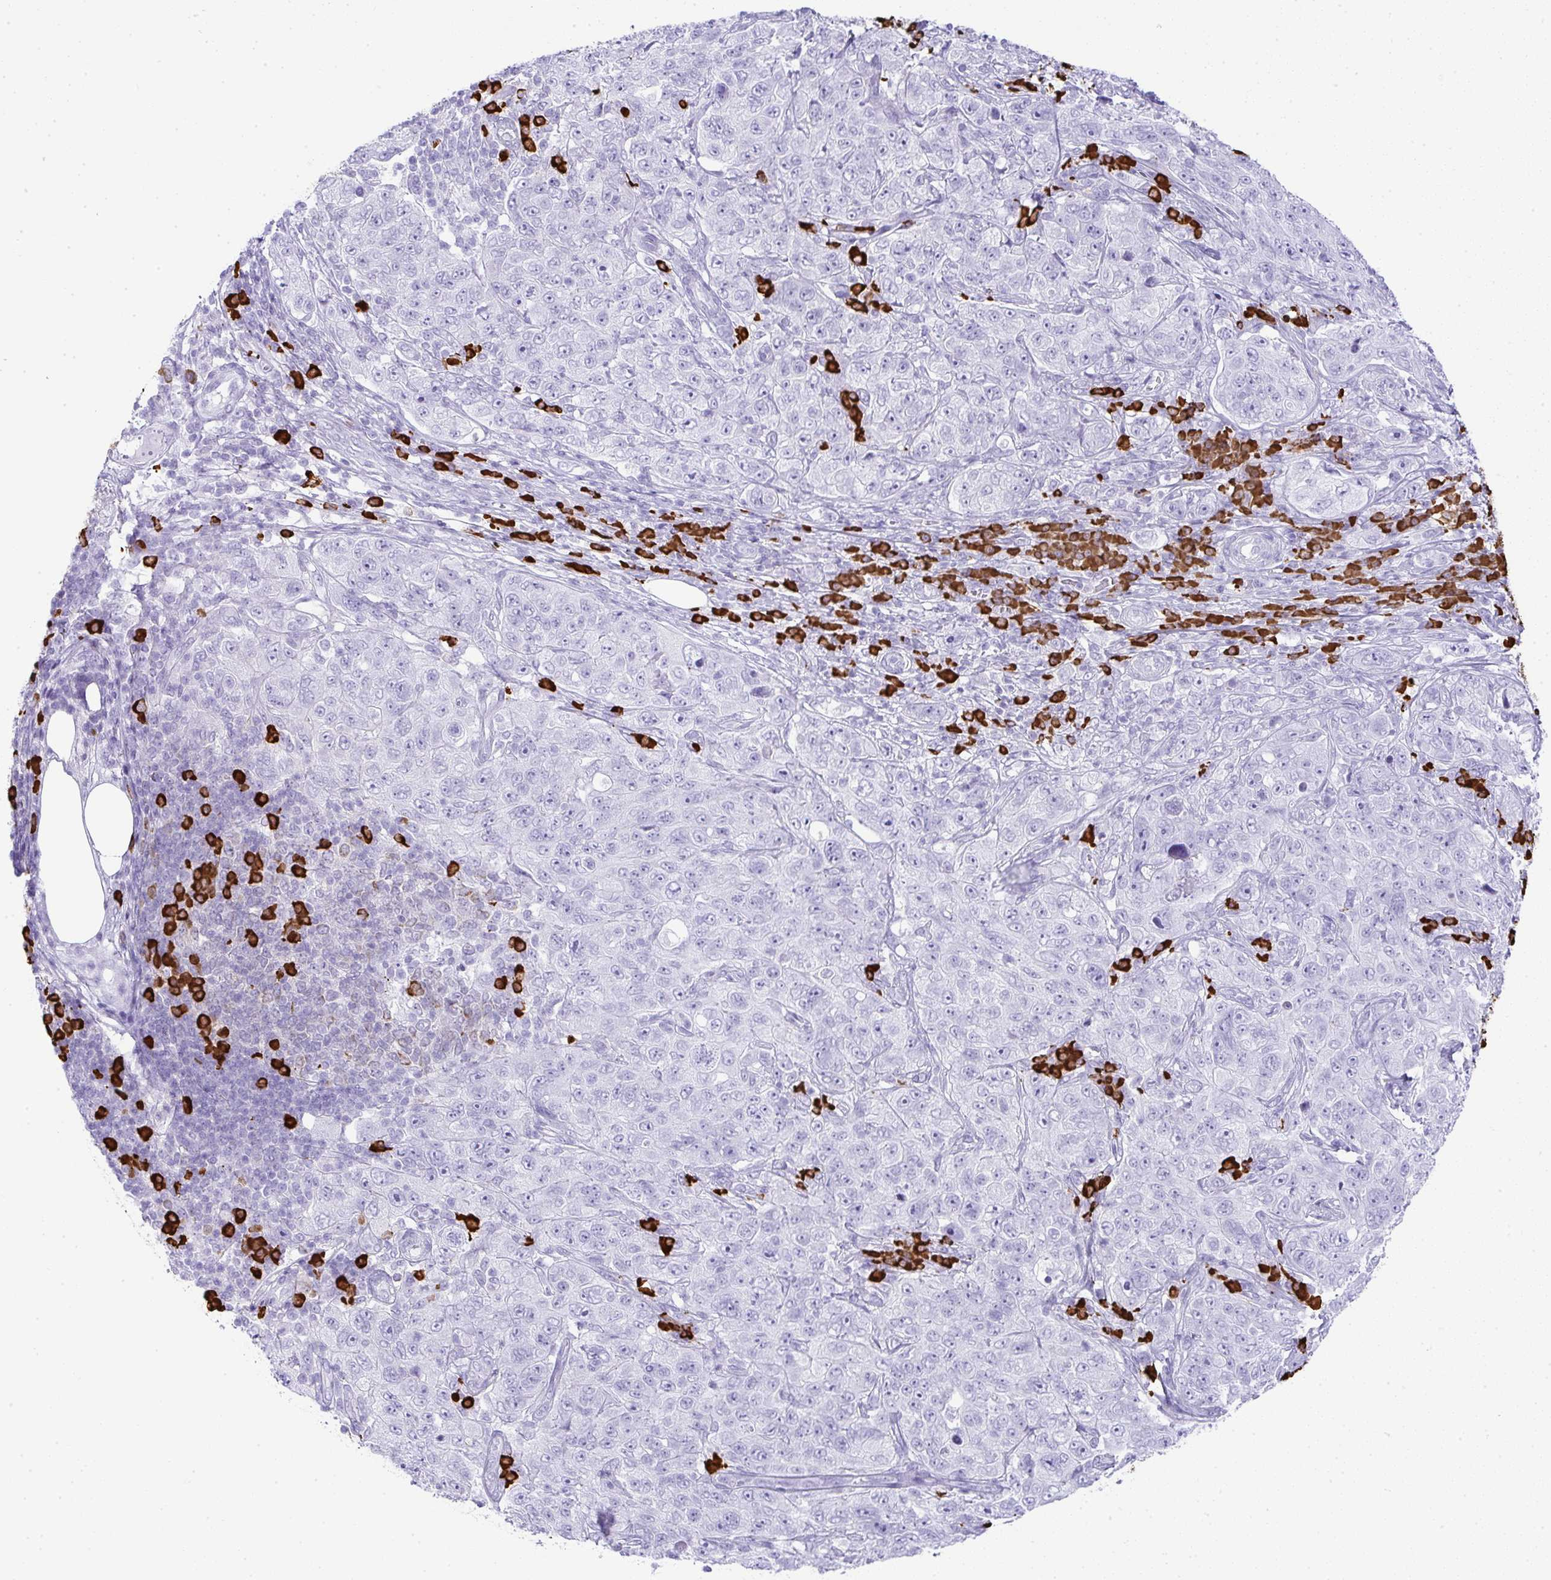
{"staining": {"intensity": "negative", "quantity": "none", "location": "none"}, "tissue": "pancreatic cancer", "cell_type": "Tumor cells", "image_type": "cancer", "snomed": [{"axis": "morphology", "description": "Adenocarcinoma, NOS"}, {"axis": "topography", "description": "Pancreas"}], "caption": "This is a photomicrograph of IHC staining of pancreatic cancer (adenocarcinoma), which shows no expression in tumor cells.", "gene": "CDADC1", "patient": {"sex": "male", "age": 68}}